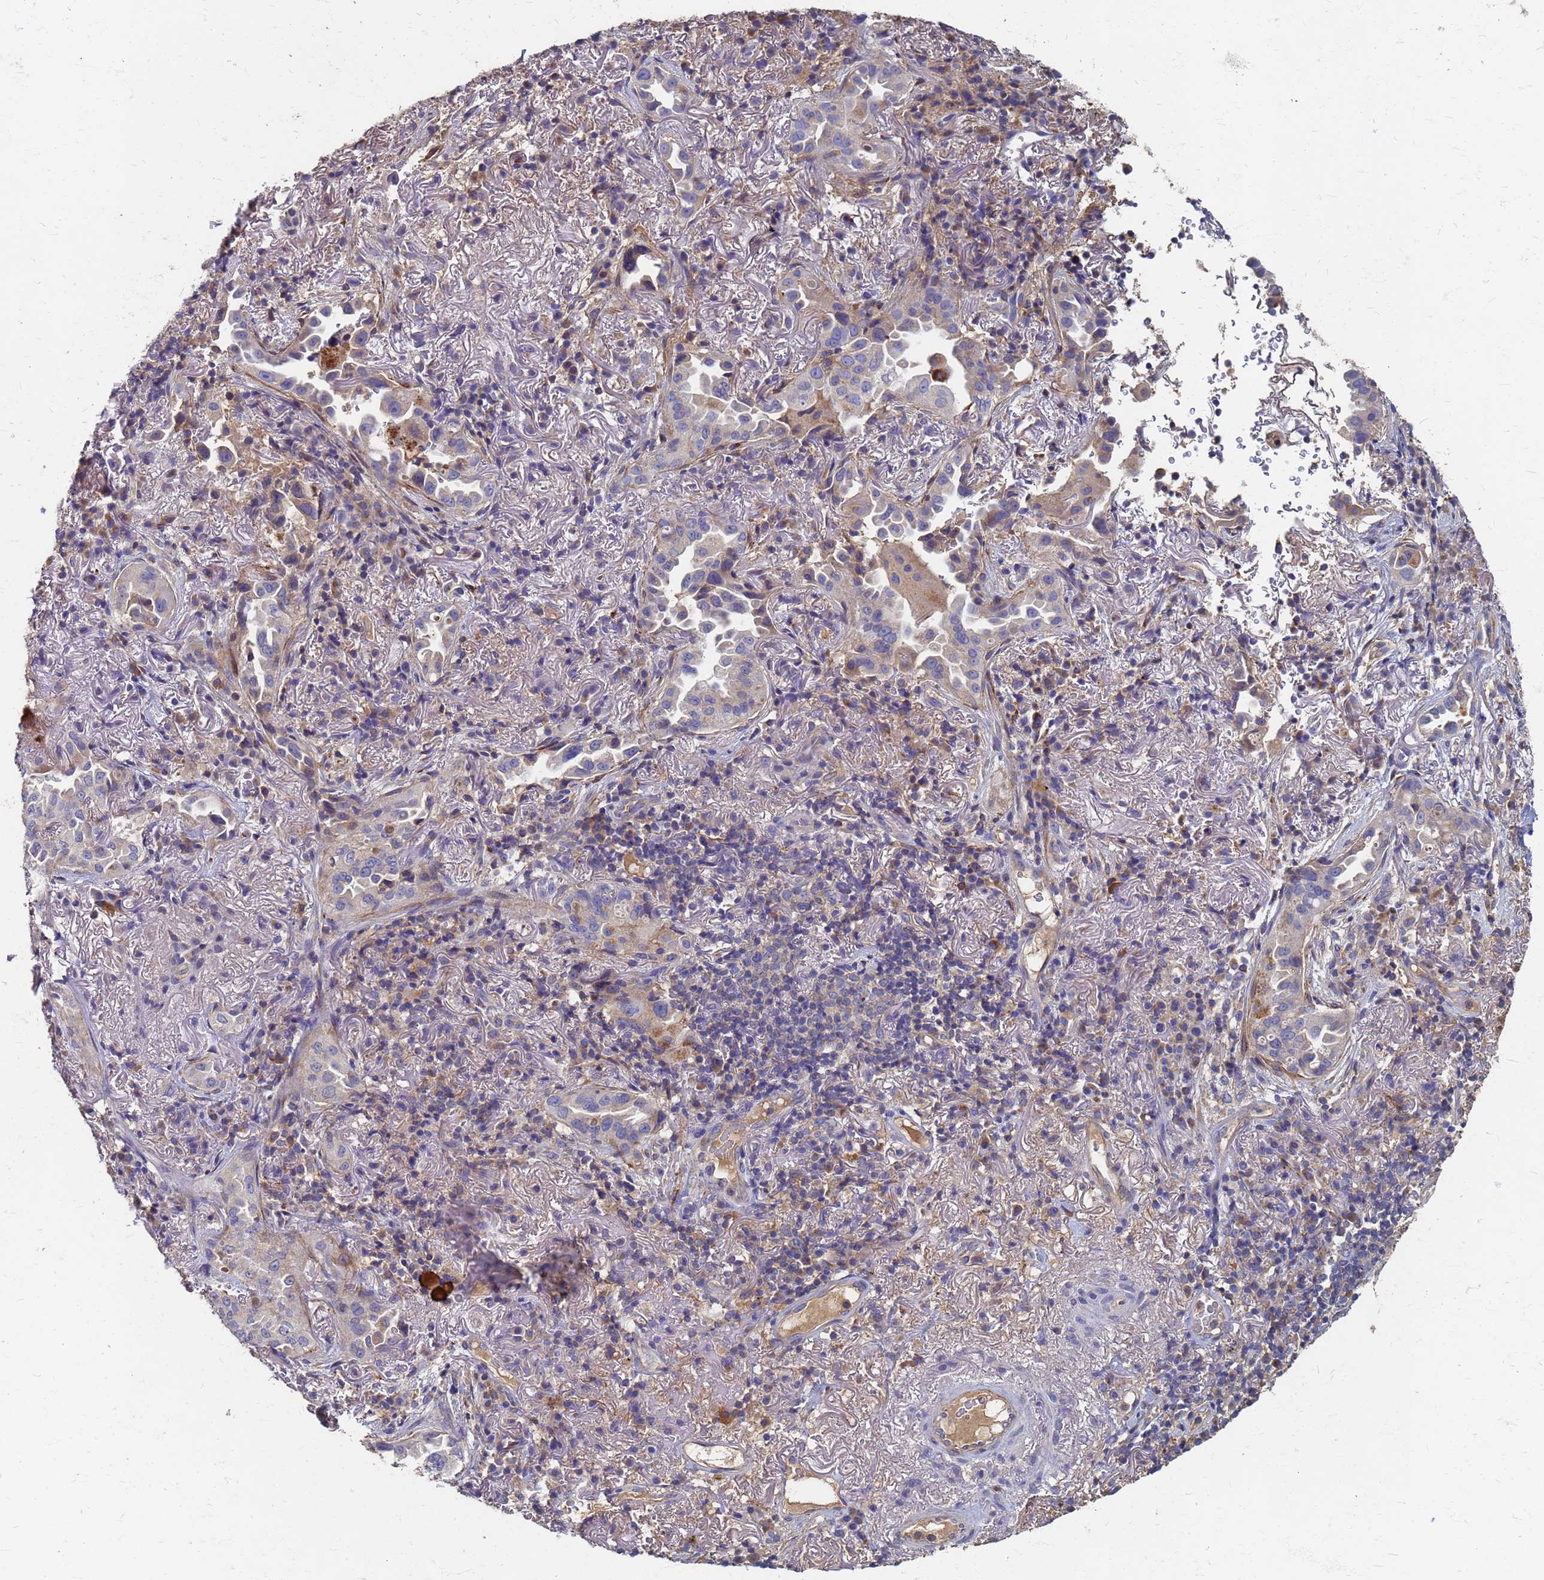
{"staining": {"intensity": "negative", "quantity": "none", "location": "none"}, "tissue": "lung cancer", "cell_type": "Tumor cells", "image_type": "cancer", "snomed": [{"axis": "morphology", "description": "Adenocarcinoma, NOS"}, {"axis": "topography", "description": "Lung"}], "caption": "Immunohistochemical staining of human lung cancer (adenocarcinoma) displays no significant staining in tumor cells.", "gene": "KRCC1", "patient": {"sex": "female", "age": 69}}